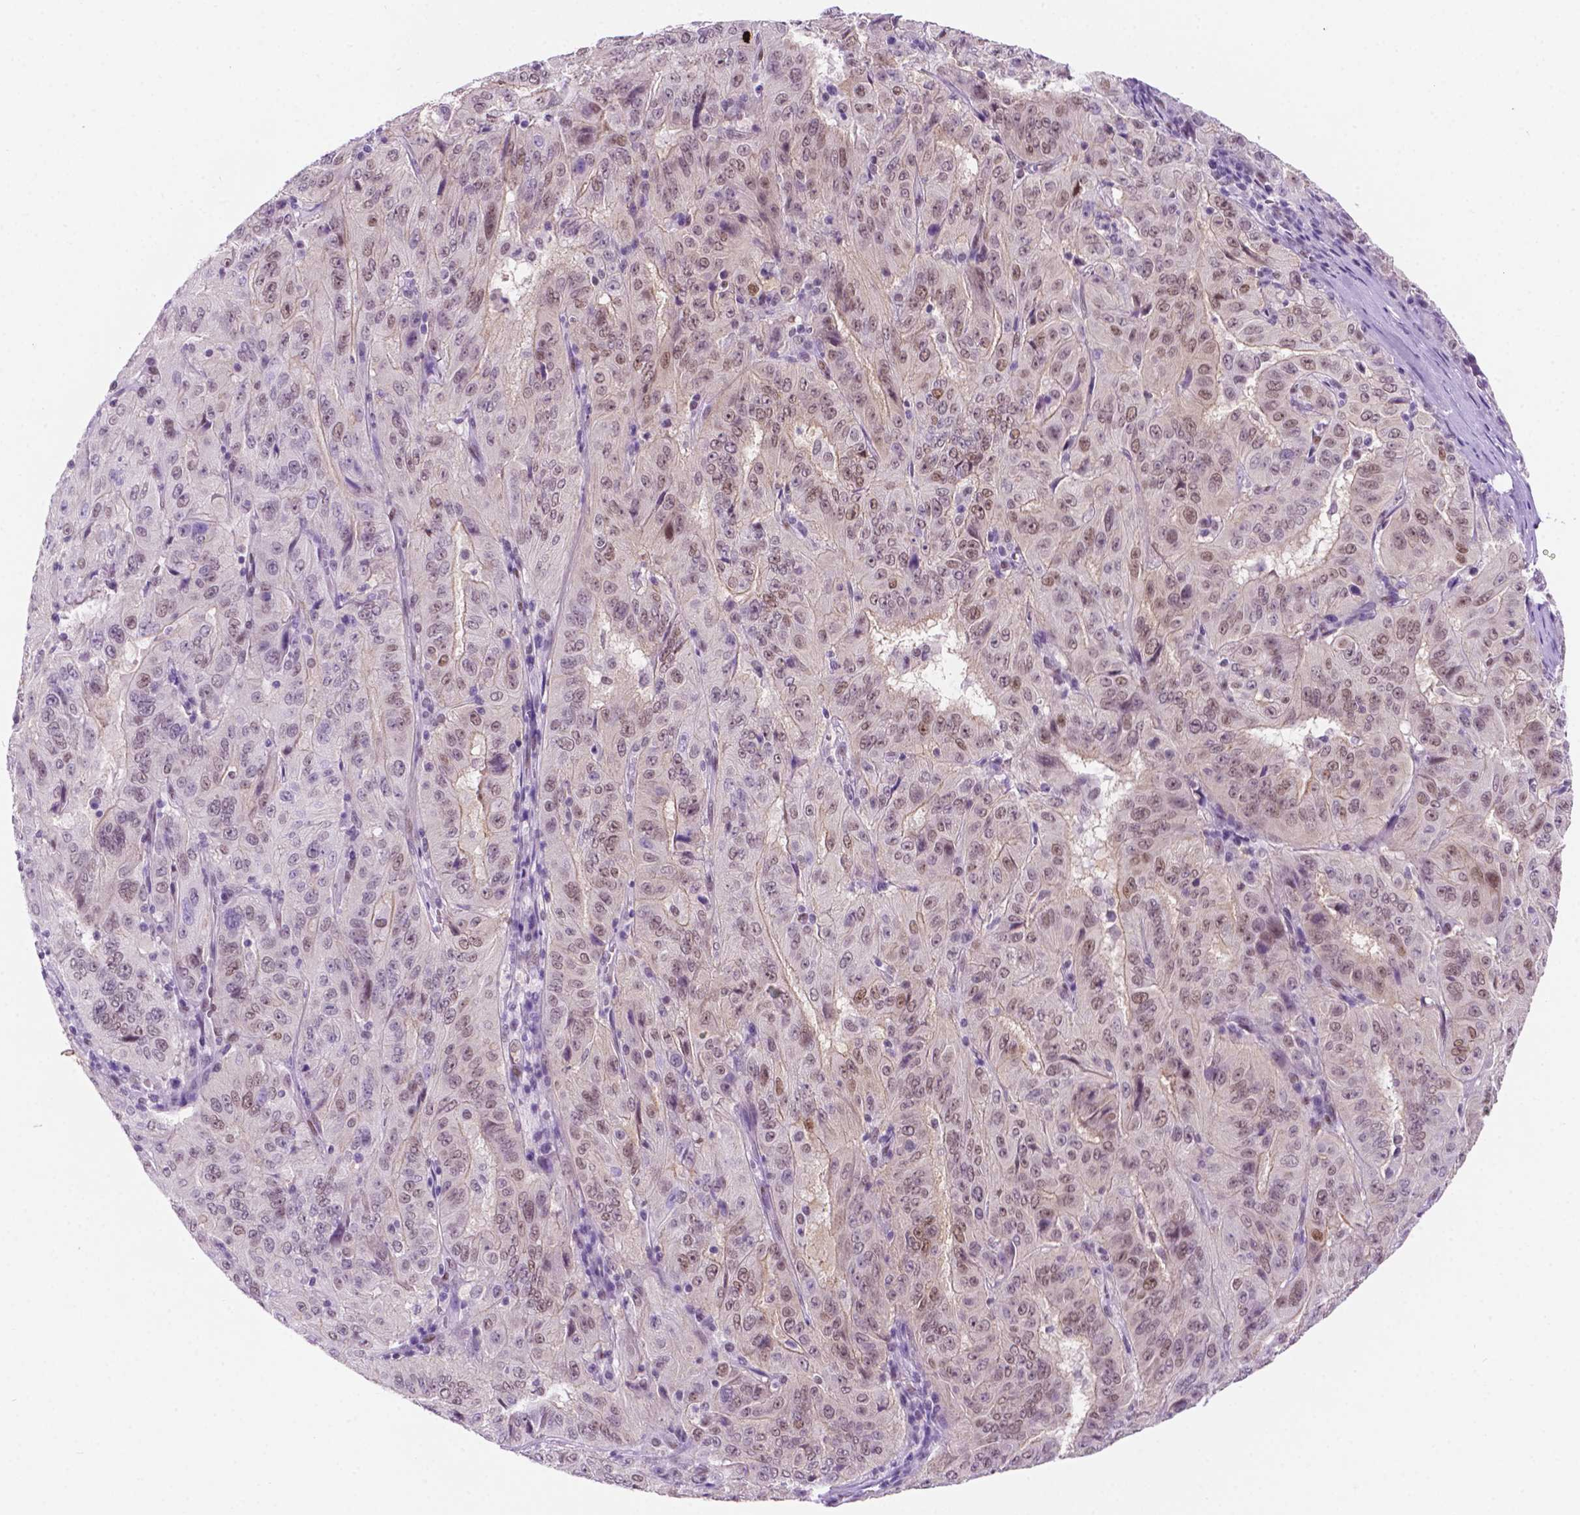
{"staining": {"intensity": "weak", "quantity": "25%-75%", "location": "nuclear"}, "tissue": "pancreatic cancer", "cell_type": "Tumor cells", "image_type": "cancer", "snomed": [{"axis": "morphology", "description": "Adenocarcinoma, NOS"}, {"axis": "topography", "description": "Pancreas"}], "caption": "Pancreatic adenocarcinoma stained with immunohistochemistry (IHC) shows weak nuclear positivity in about 25%-75% of tumor cells.", "gene": "ERF", "patient": {"sex": "male", "age": 63}}